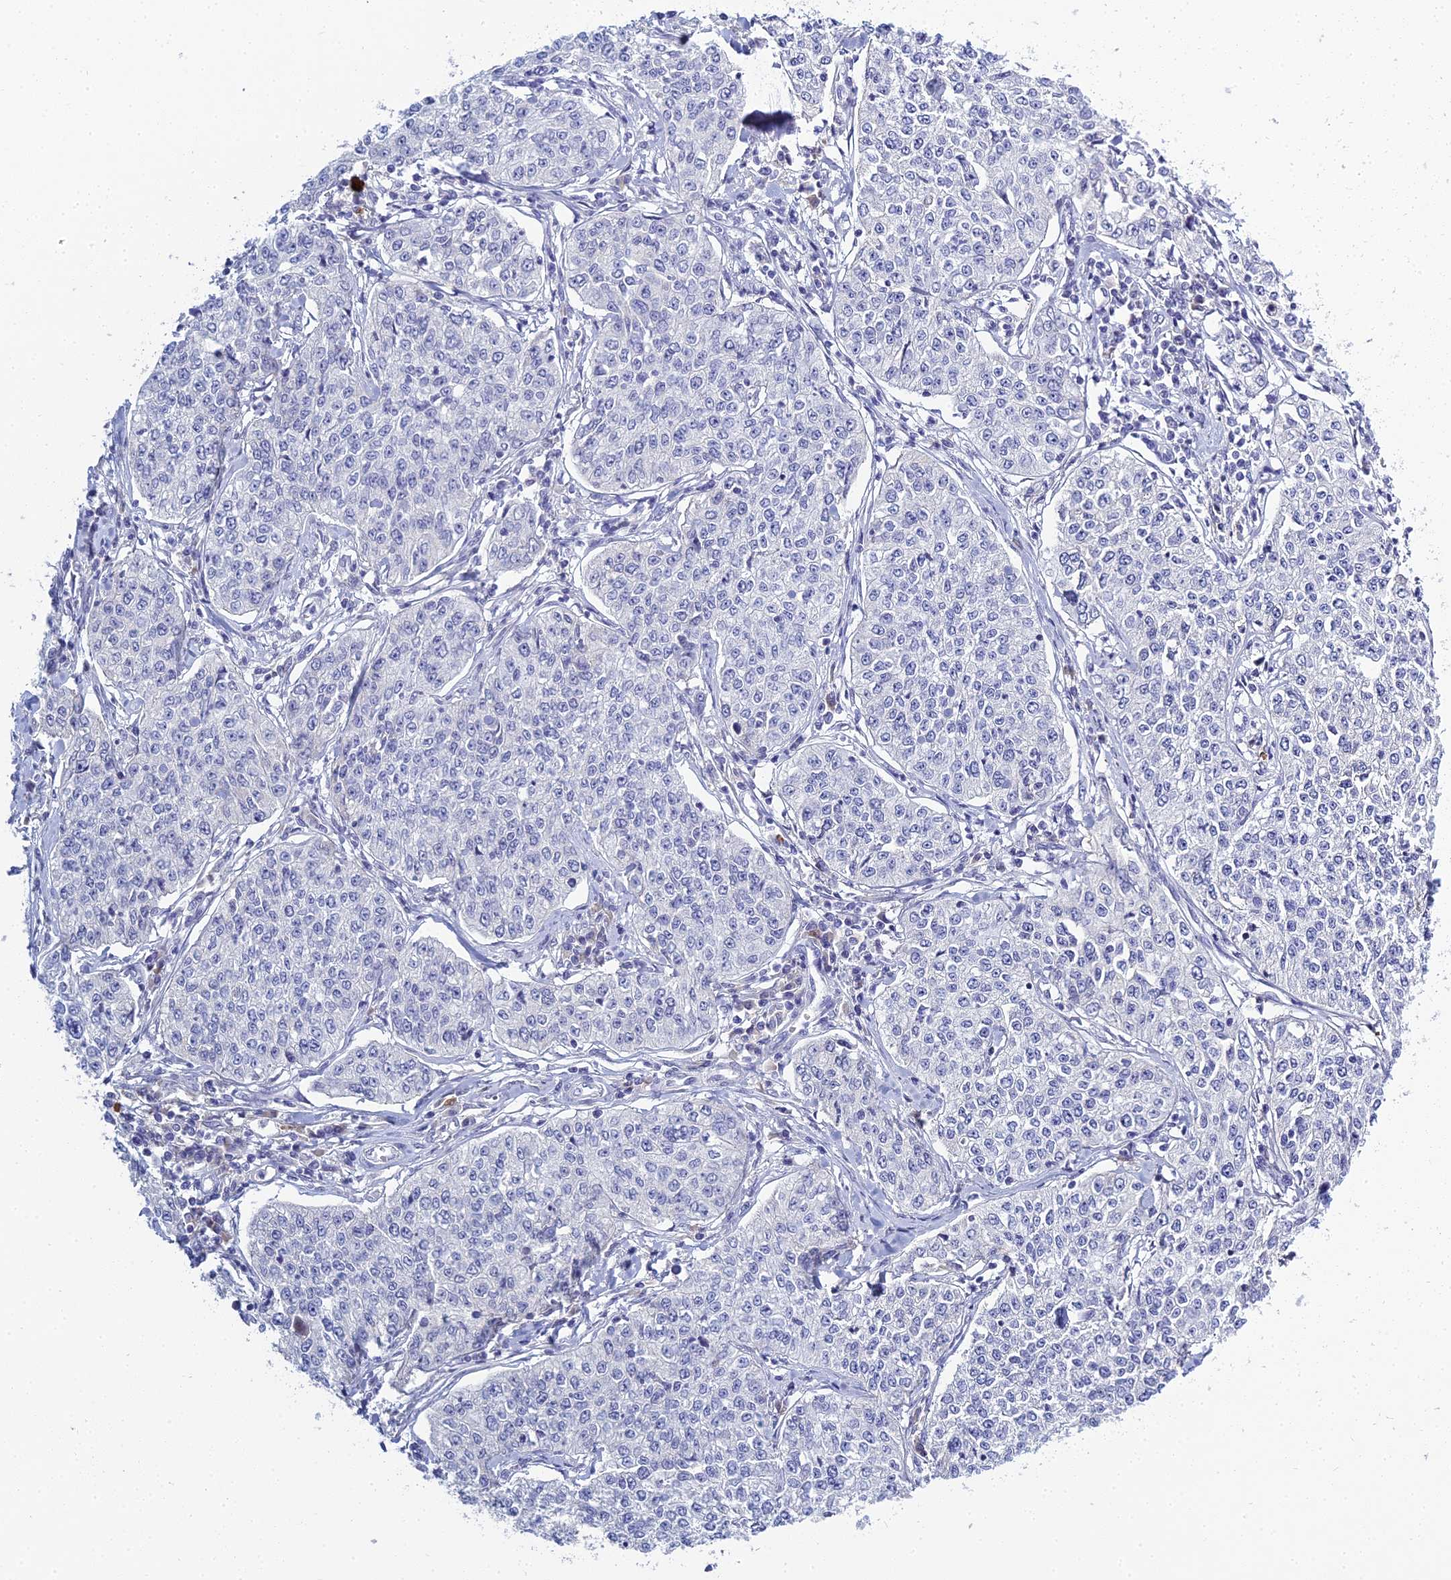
{"staining": {"intensity": "negative", "quantity": "none", "location": "none"}, "tissue": "cervical cancer", "cell_type": "Tumor cells", "image_type": "cancer", "snomed": [{"axis": "morphology", "description": "Squamous cell carcinoma, NOS"}, {"axis": "topography", "description": "Cervix"}], "caption": "Cervical cancer (squamous cell carcinoma) stained for a protein using immunohistochemistry (IHC) demonstrates no expression tumor cells.", "gene": "MUC13", "patient": {"sex": "female", "age": 35}}